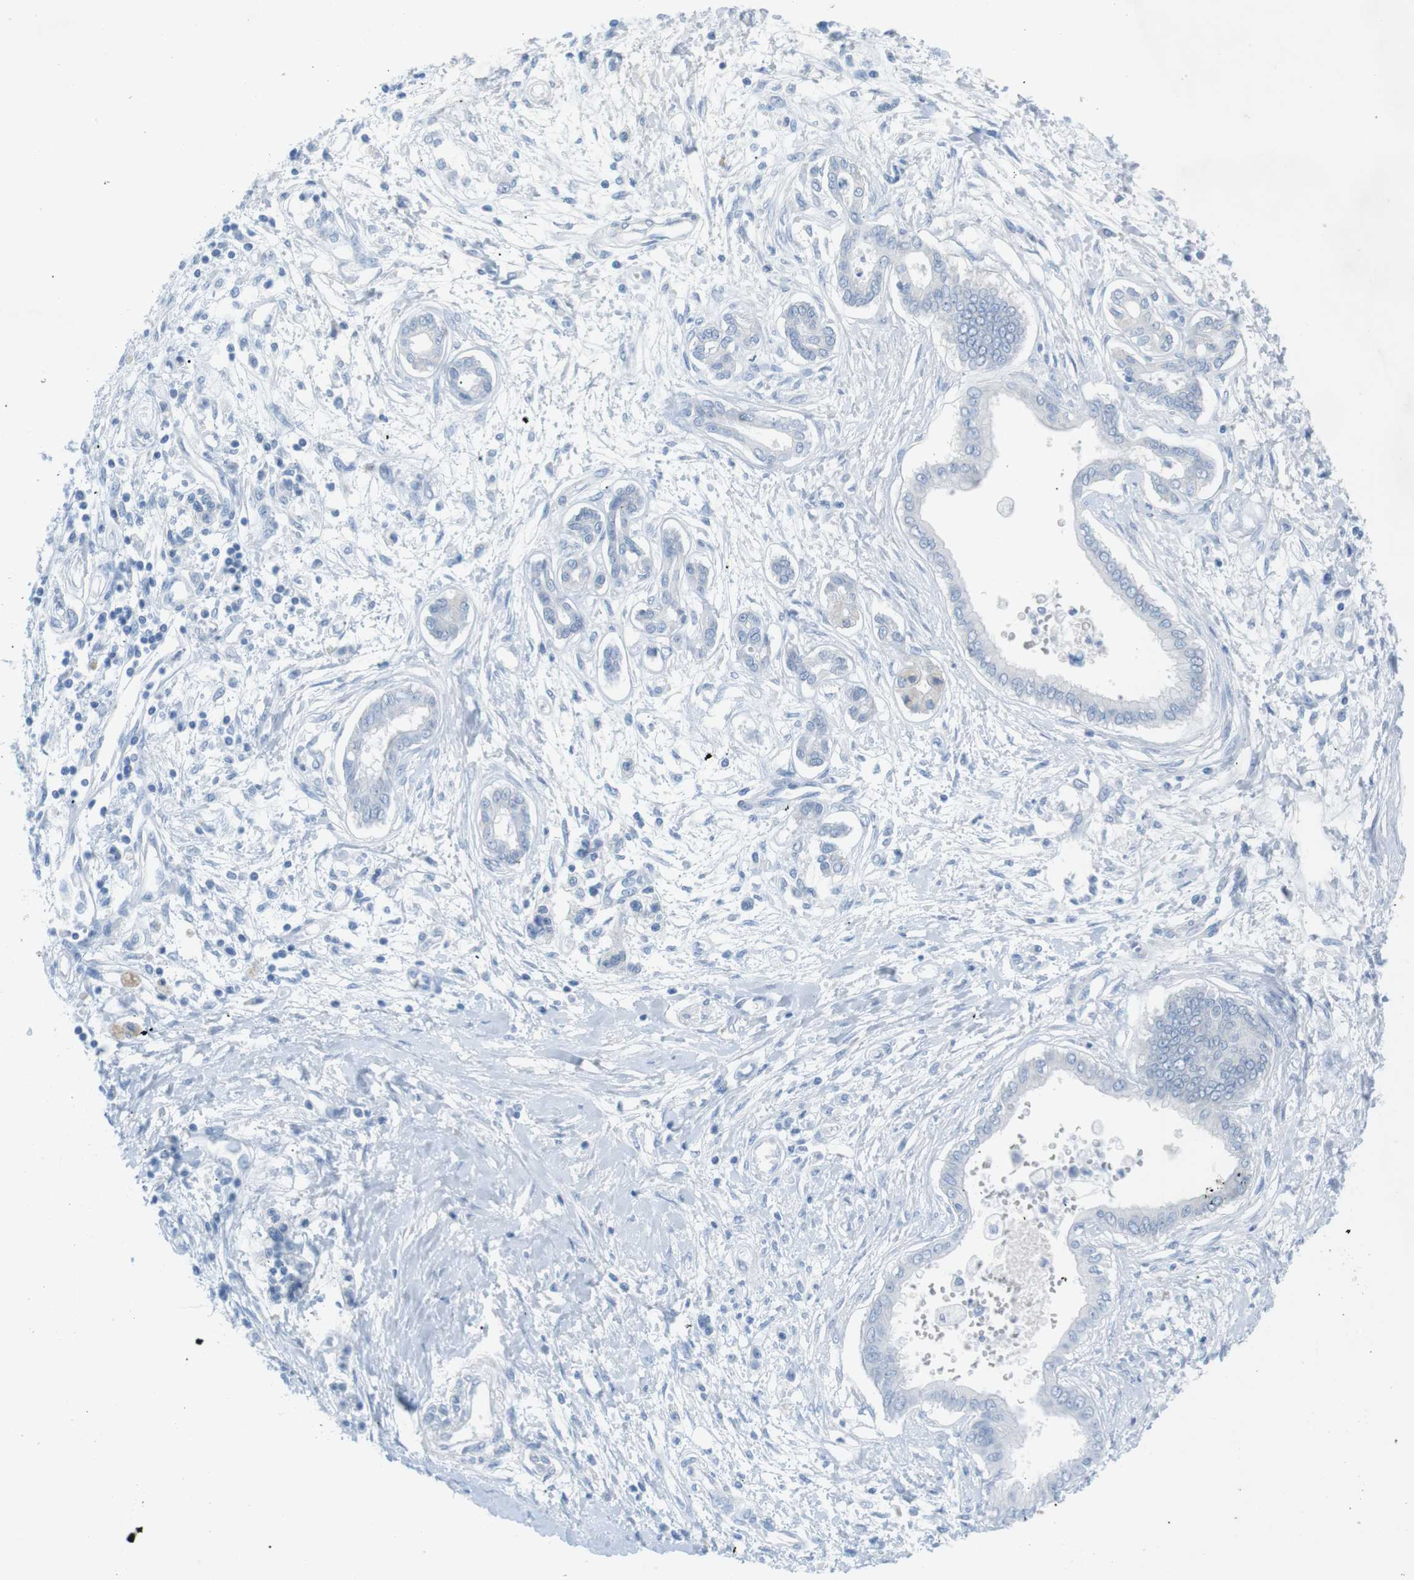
{"staining": {"intensity": "negative", "quantity": "none", "location": "none"}, "tissue": "pancreatic cancer", "cell_type": "Tumor cells", "image_type": "cancer", "snomed": [{"axis": "morphology", "description": "Adenocarcinoma, NOS"}, {"axis": "topography", "description": "Pancreas"}], "caption": "Protein analysis of pancreatic cancer (adenocarcinoma) shows no significant expression in tumor cells.", "gene": "SALL4", "patient": {"sex": "male", "age": 56}}